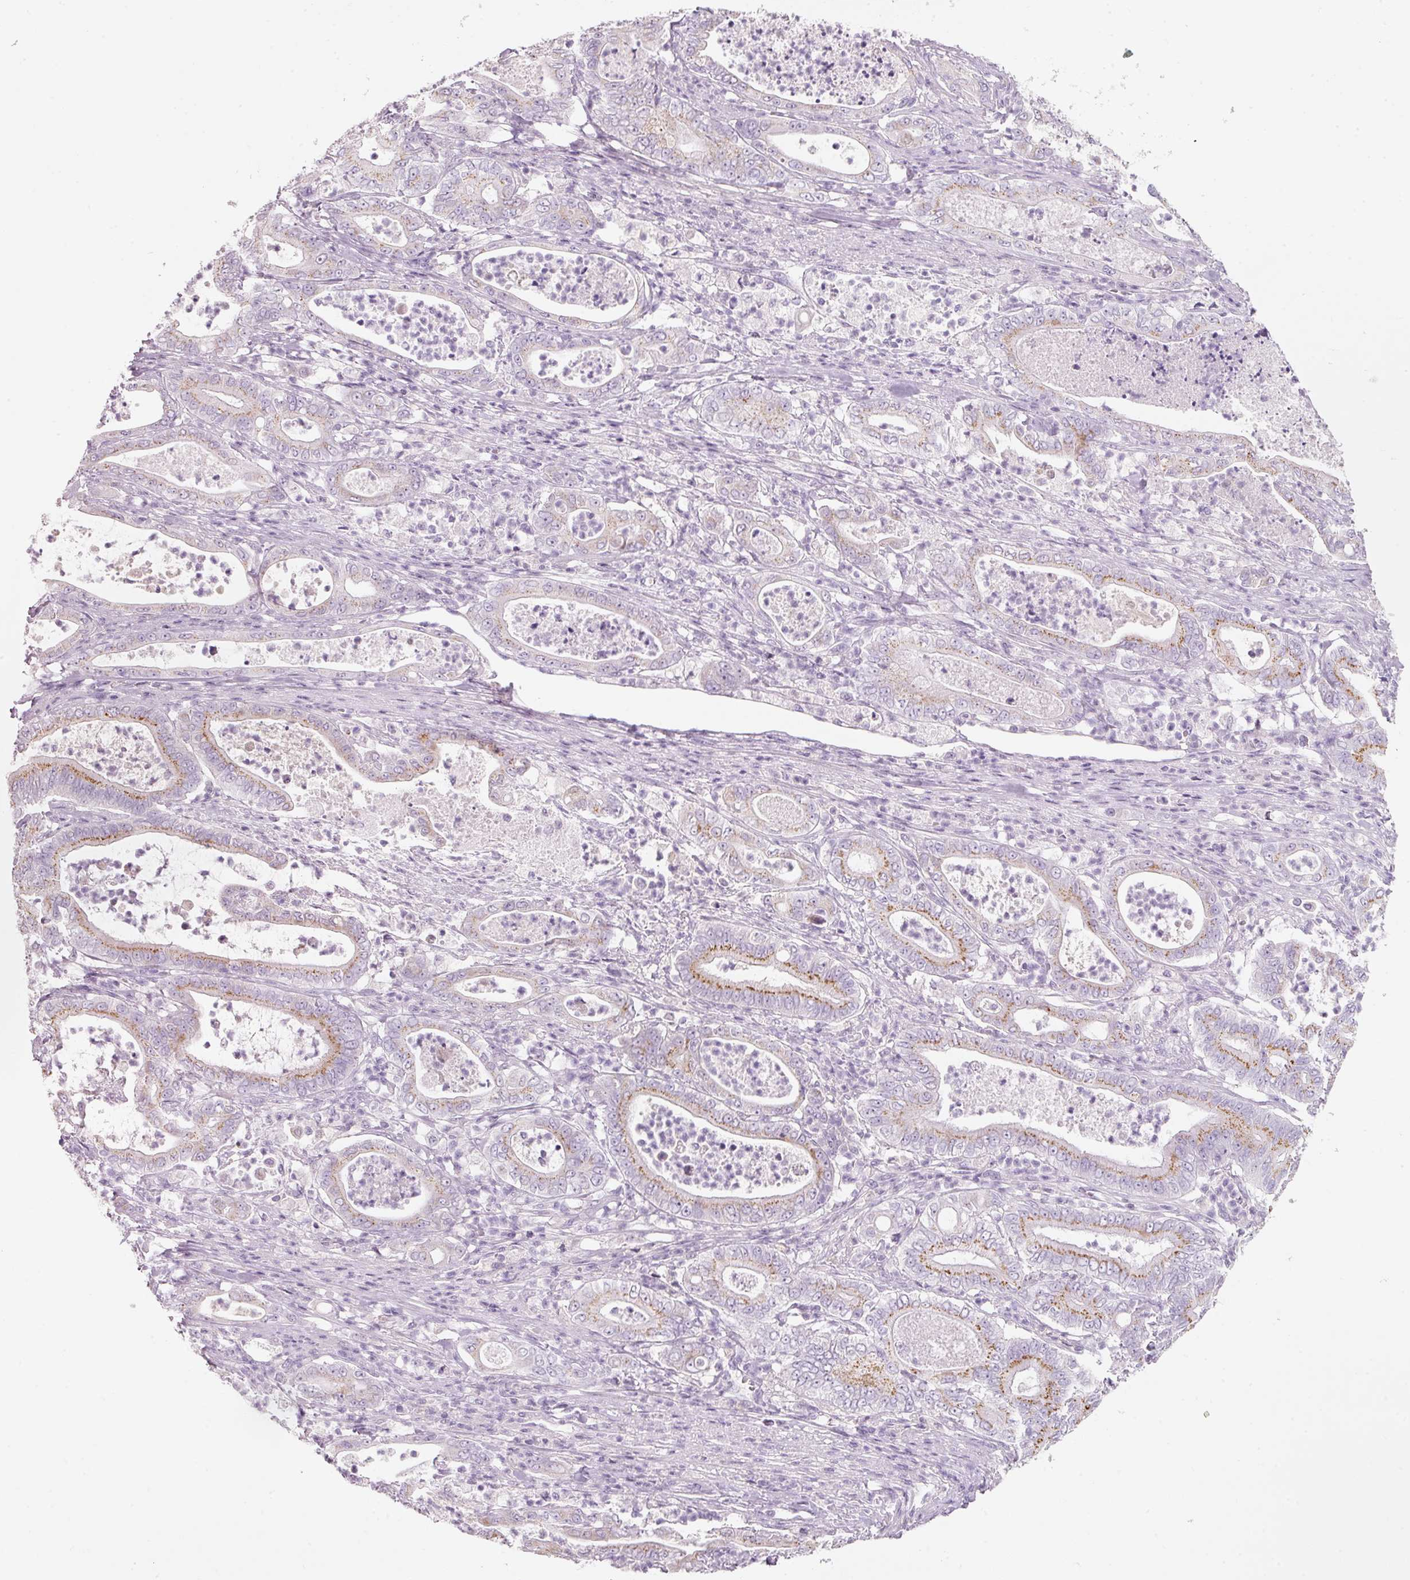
{"staining": {"intensity": "moderate", "quantity": "25%-75%", "location": "cytoplasmic/membranous"}, "tissue": "pancreatic cancer", "cell_type": "Tumor cells", "image_type": "cancer", "snomed": [{"axis": "morphology", "description": "Adenocarcinoma, NOS"}, {"axis": "topography", "description": "Pancreas"}], "caption": "This image exhibits pancreatic cancer (adenocarcinoma) stained with immunohistochemistry to label a protein in brown. The cytoplasmic/membranous of tumor cells show moderate positivity for the protein. Nuclei are counter-stained blue.", "gene": "ENSG00000206549", "patient": {"sex": "male", "age": 71}}